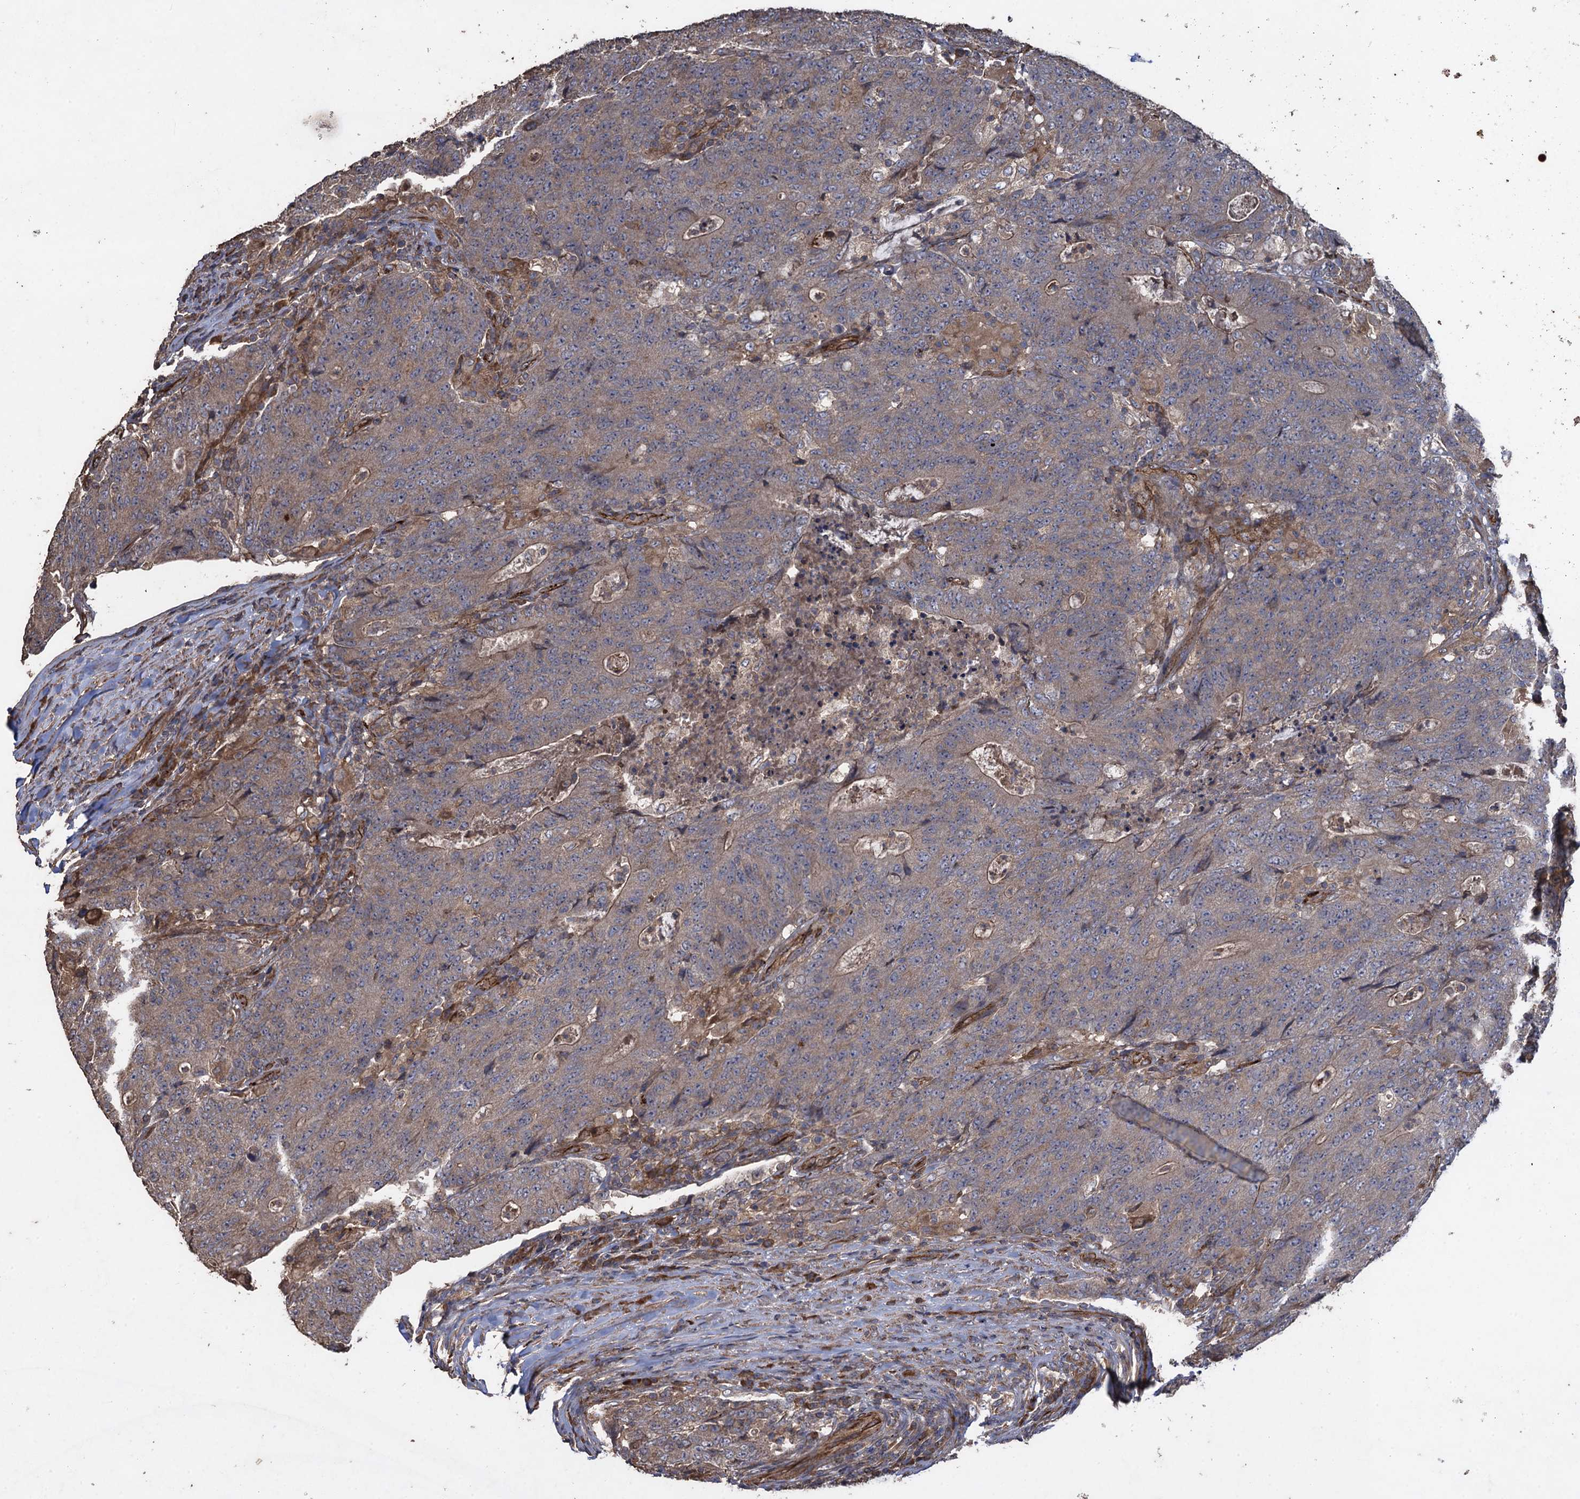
{"staining": {"intensity": "weak", "quantity": "25%-75%", "location": "cytoplasmic/membranous"}, "tissue": "colorectal cancer", "cell_type": "Tumor cells", "image_type": "cancer", "snomed": [{"axis": "morphology", "description": "Adenocarcinoma, NOS"}, {"axis": "topography", "description": "Colon"}], "caption": "Protein expression analysis of human colorectal cancer reveals weak cytoplasmic/membranous staining in approximately 25%-75% of tumor cells.", "gene": "TXNDC11", "patient": {"sex": "female", "age": 75}}